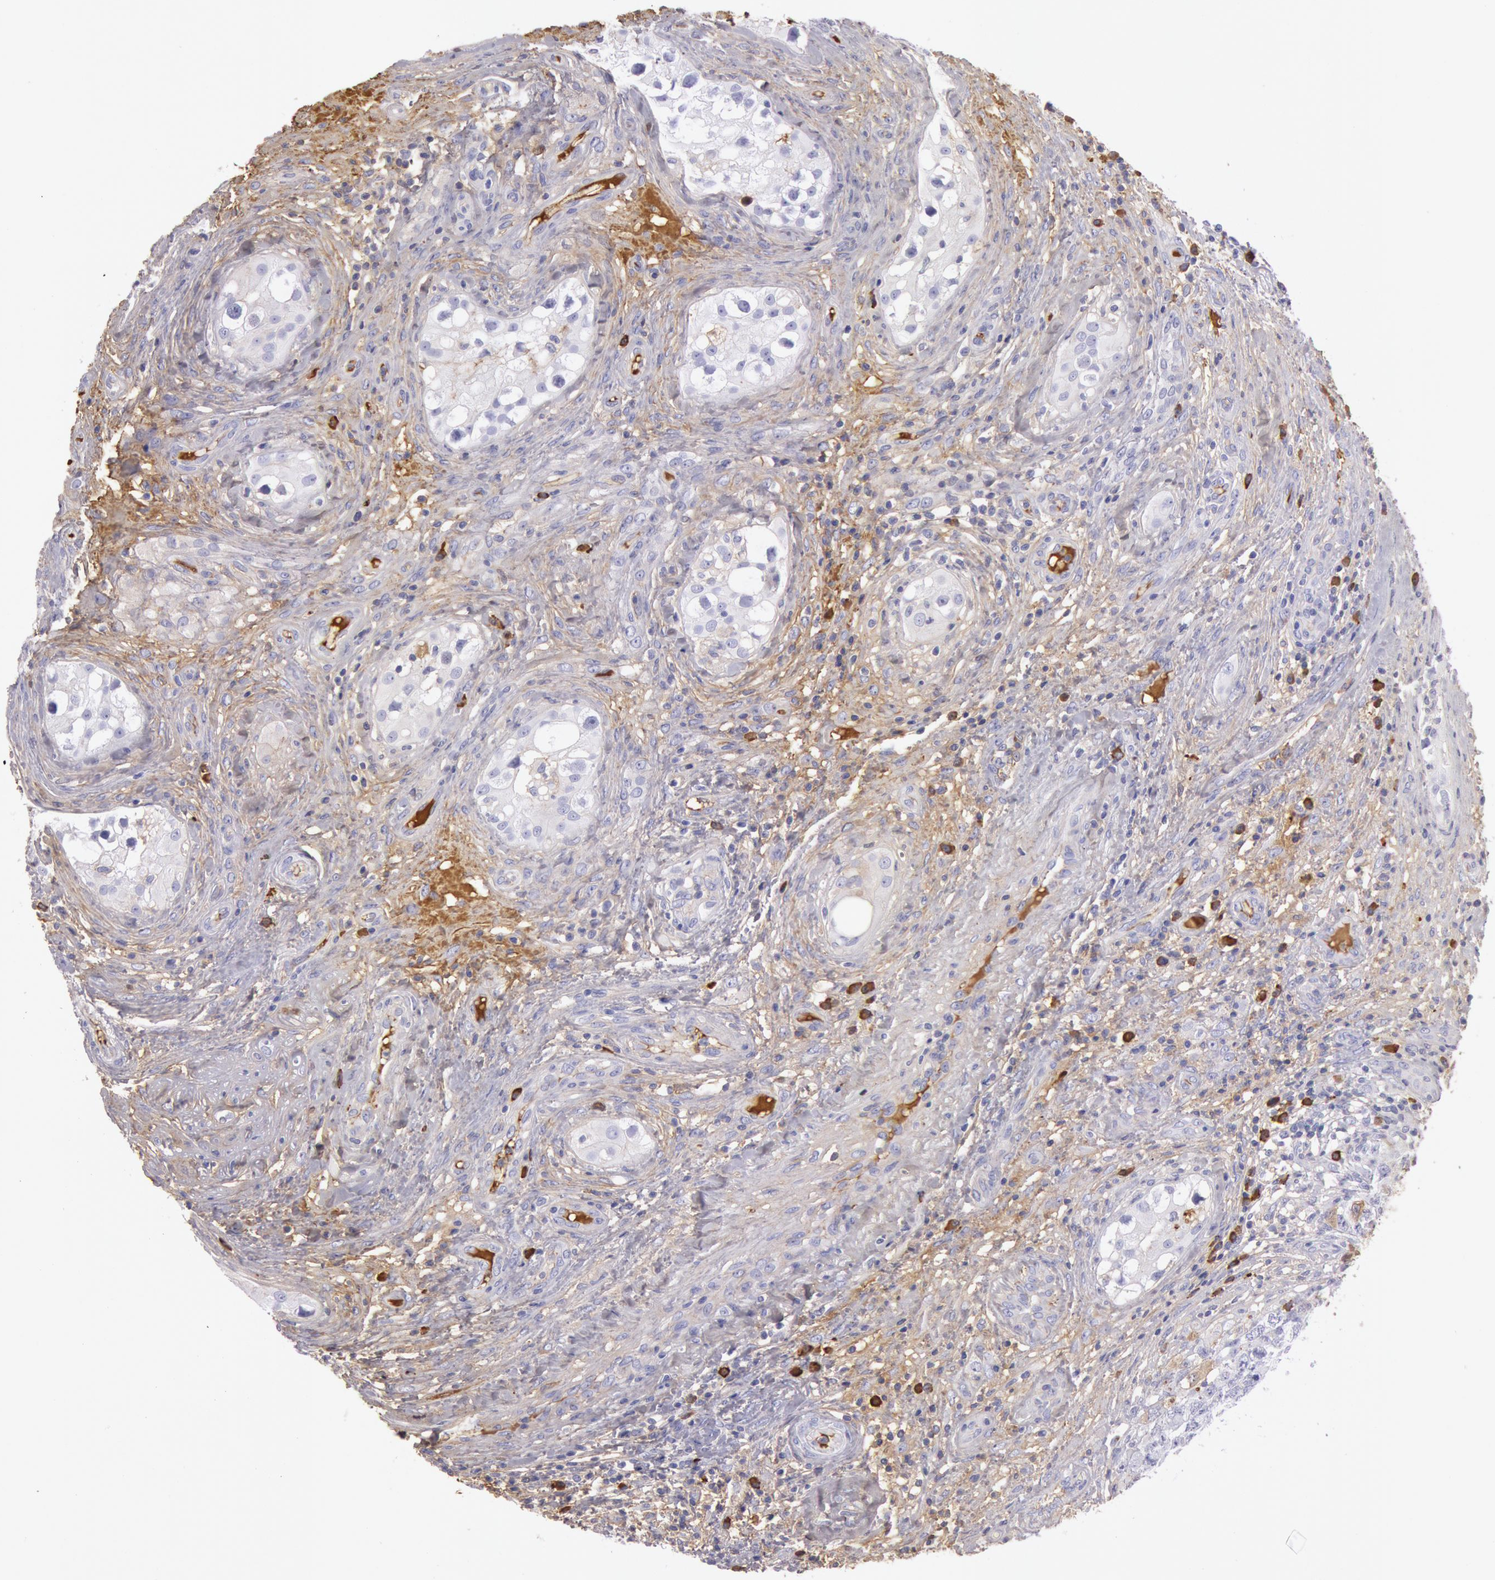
{"staining": {"intensity": "moderate", "quantity": "<25%", "location": "cytoplasmic/membranous"}, "tissue": "testis cancer", "cell_type": "Tumor cells", "image_type": "cancer", "snomed": [{"axis": "morphology", "description": "Carcinoma, Embryonal, NOS"}, {"axis": "topography", "description": "Testis"}], "caption": "This micrograph displays testis cancer (embryonal carcinoma) stained with immunohistochemistry to label a protein in brown. The cytoplasmic/membranous of tumor cells show moderate positivity for the protein. Nuclei are counter-stained blue.", "gene": "IGHG1", "patient": {"sex": "male", "age": 31}}